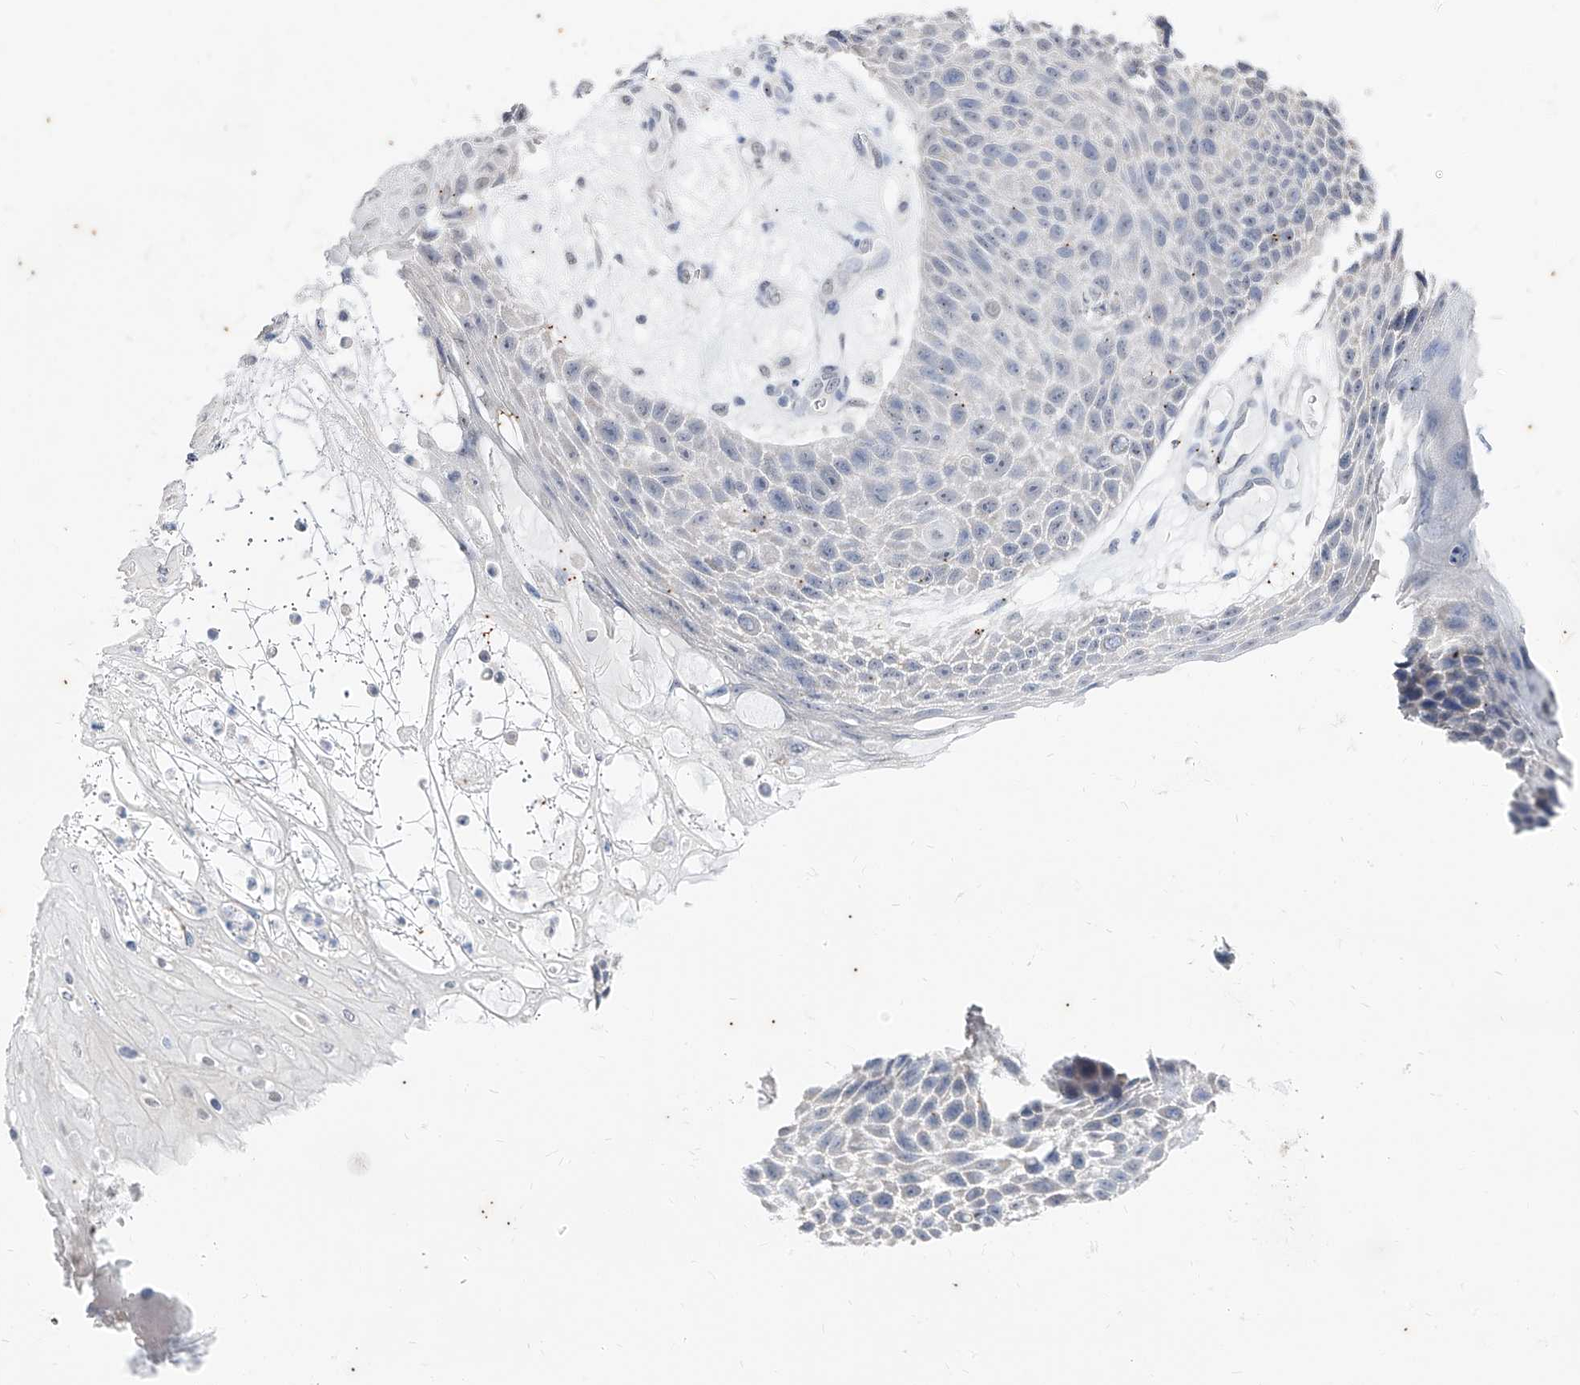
{"staining": {"intensity": "negative", "quantity": "none", "location": "none"}, "tissue": "skin cancer", "cell_type": "Tumor cells", "image_type": "cancer", "snomed": [{"axis": "morphology", "description": "Squamous cell carcinoma, NOS"}, {"axis": "topography", "description": "Skin"}], "caption": "Immunohistochemical staining of human skin cancer shows no significant positivity in tumor cells.", "gene": "PHF20L1", "patient": {"sex": "female", "age": 88}}